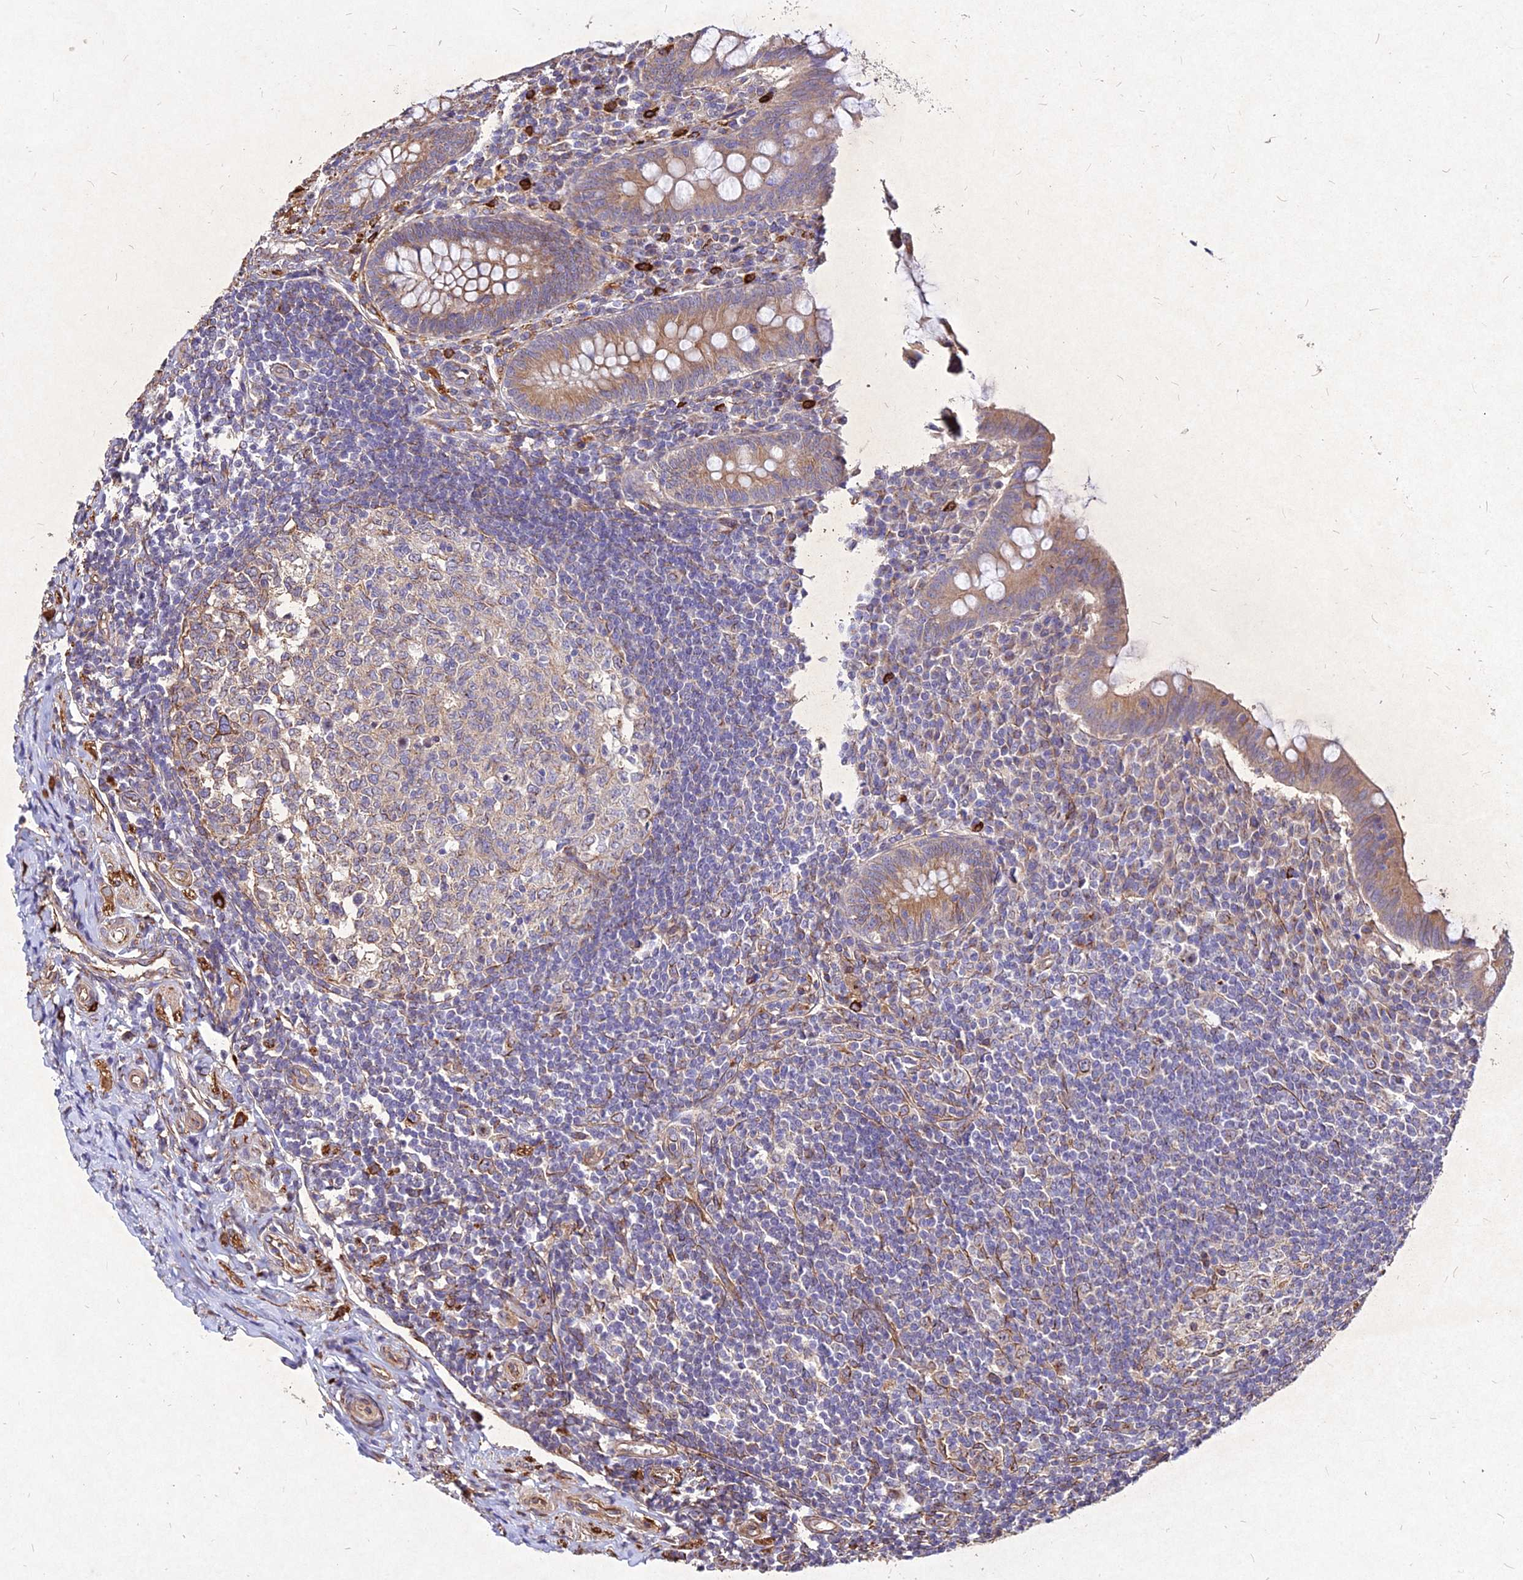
{"staining": {"intensity": "moderate", "quantity": ">75%", "location": "cytoplasmic/membranous"}, "tissue": "appendix", "cell_type": "Glandular cells", "image_type": "normal", "snomed": [{"axis": "morphology", "description": "Normal tissue, NOS"}, {"axis": "topography", "description": "Appendix"}], "caption": "Immunohistochemistry of benign appendix displays medium levels of moderate cytoplasmic/membranous expression in about >75% of glandular cells. Using DAB (3,3'-diaminobenzidine) (brown) and hematoxylin (blue) stains, captured at high magnification using brightfield microscopy.", "gene": "SKA1", "patient": {"sex": "female", "age": 33}}